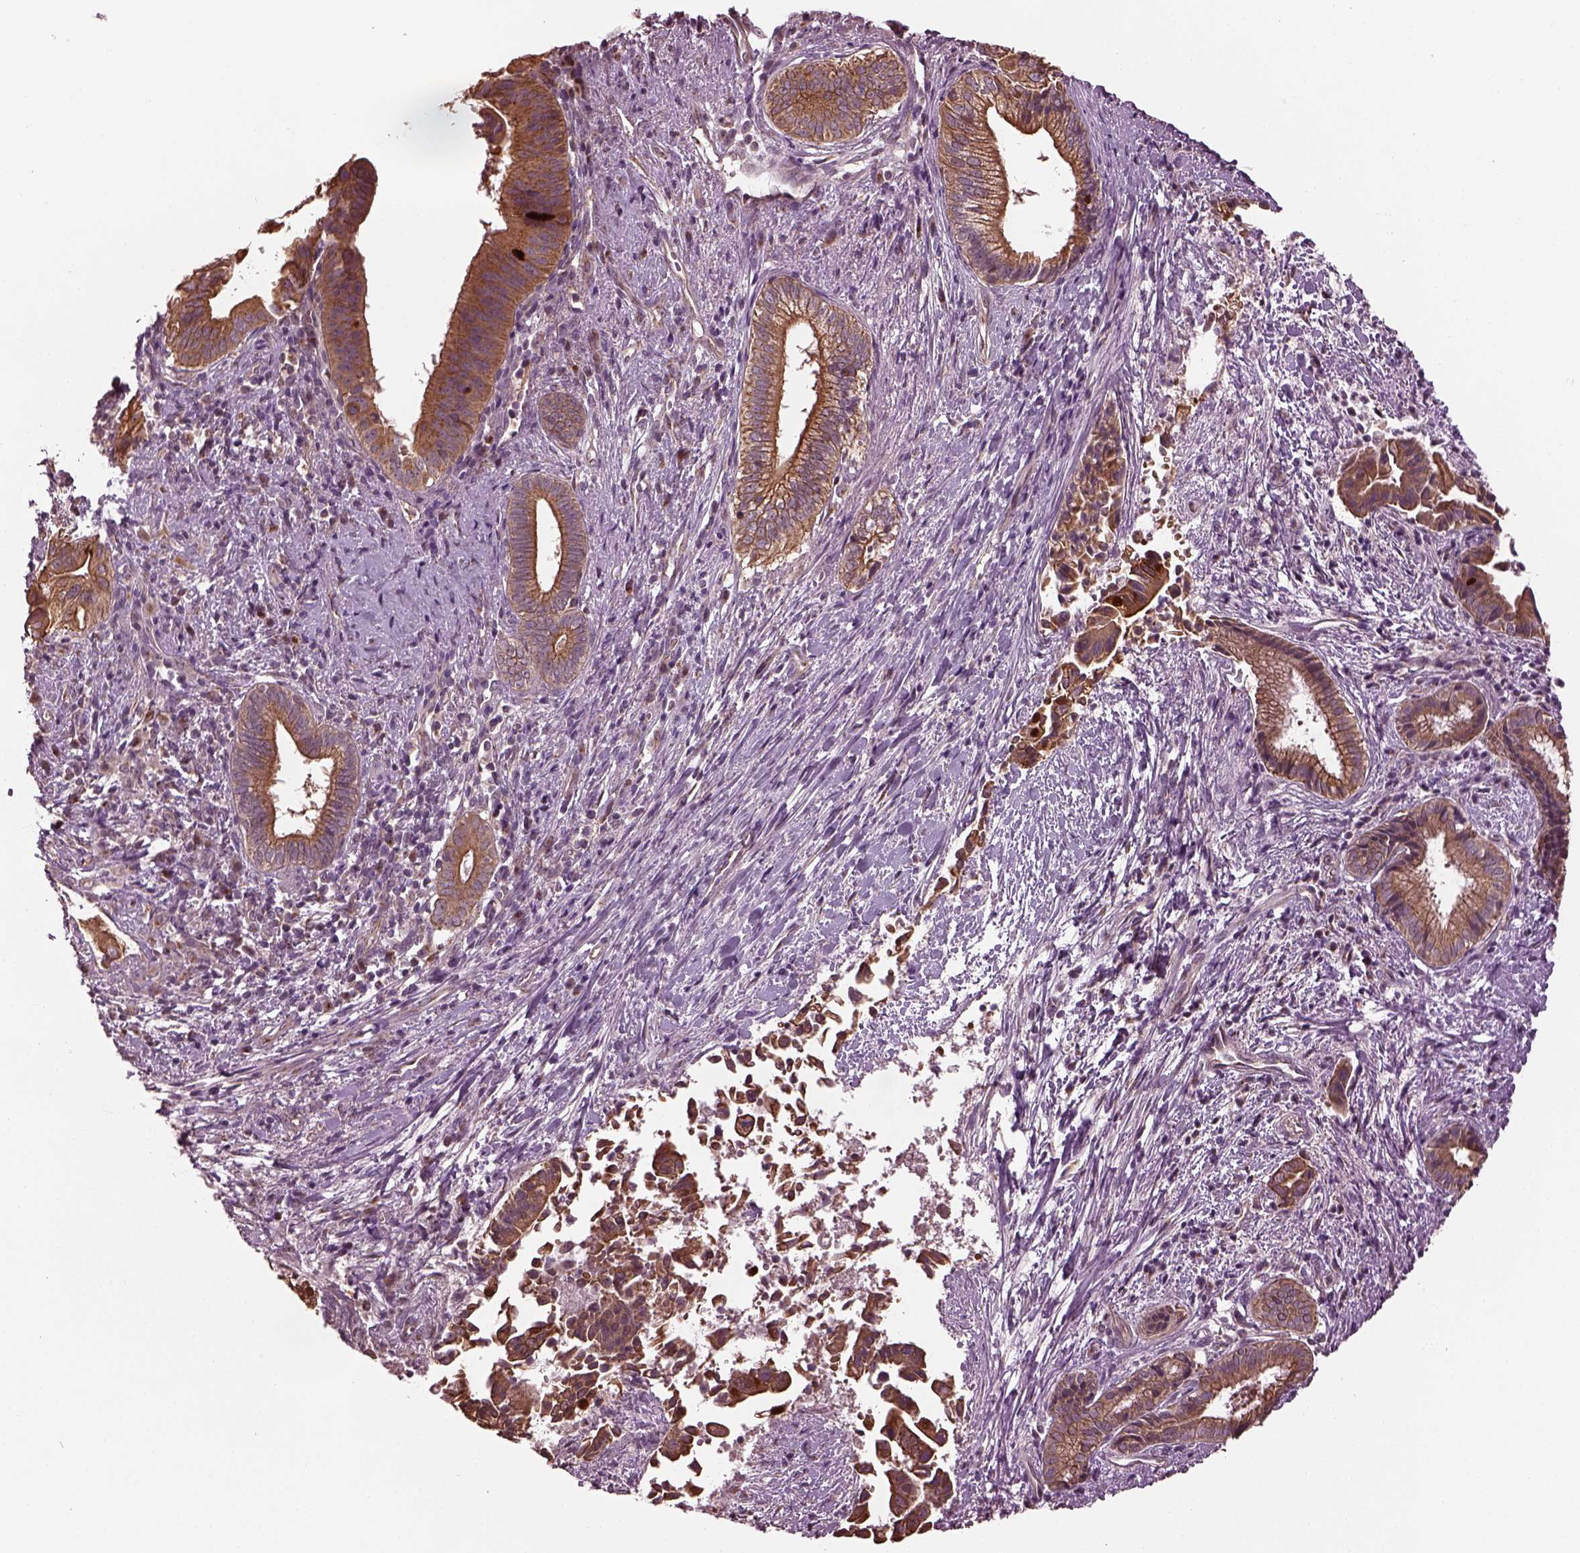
{"staining": {"intensity": "moderate", "quantity": ">75%", "location": "cytoplasmic/membranous"}, "tissue": "pancreatic cancer", "cell_type": "Tumor cells", "image_type": "cancer", "snomed": [{"axis": "morphology", "description": "Adenocarcinoma, NOS"}, {"axis": "topography", "description": "Pancreas"}], "caption": "Protein expression analysis of human adenocarcinoma (pancreatic) reveals moderate cytoplasmic/membranous expression in approximately >75% of tumor cells. The staining is performed using DAB brown chromogen to label protein expression. The nuclei are counter-stained blue using hematoxylin.", "gene": "RUFY3", "patient": {"sex": "male", "age": 61}}